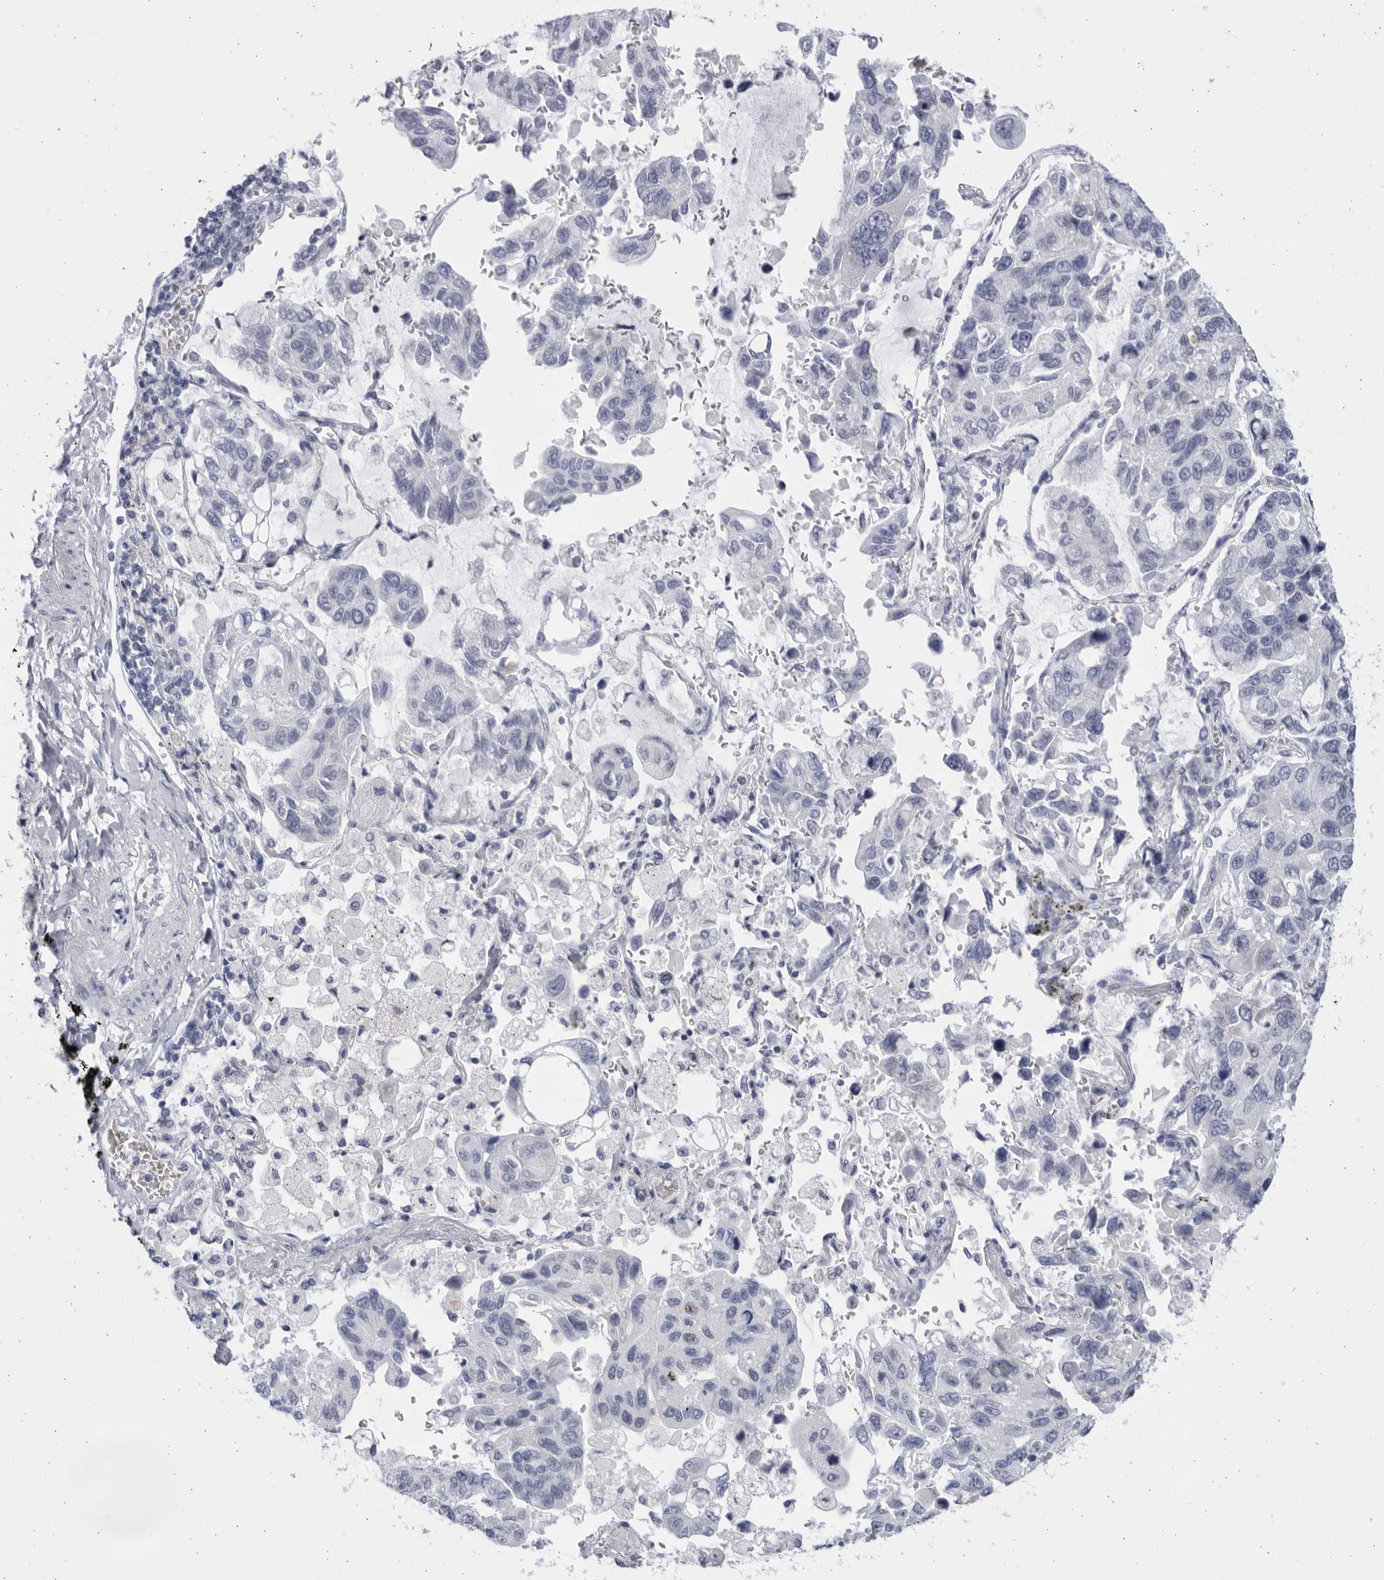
{"staining": {"intensity": "negative", "quantity": "none", "location": "none"}, "tissue": "lung cancer", "cell_type": "Tumor cells", "image_type": "cancer", "snomed": [{"axis": "morphology", "description": "Adenocarcinoma, NOS"}, {"axis": "topography", "description": "Lung"}], "caption": "IHC photomicrograph of human lung adenocarcinoma stained for a protein (brown), which demonstrates no staining in tumor cells.", "gene": "CCDC181", "patient": {"sex": "male", "age": 64}}